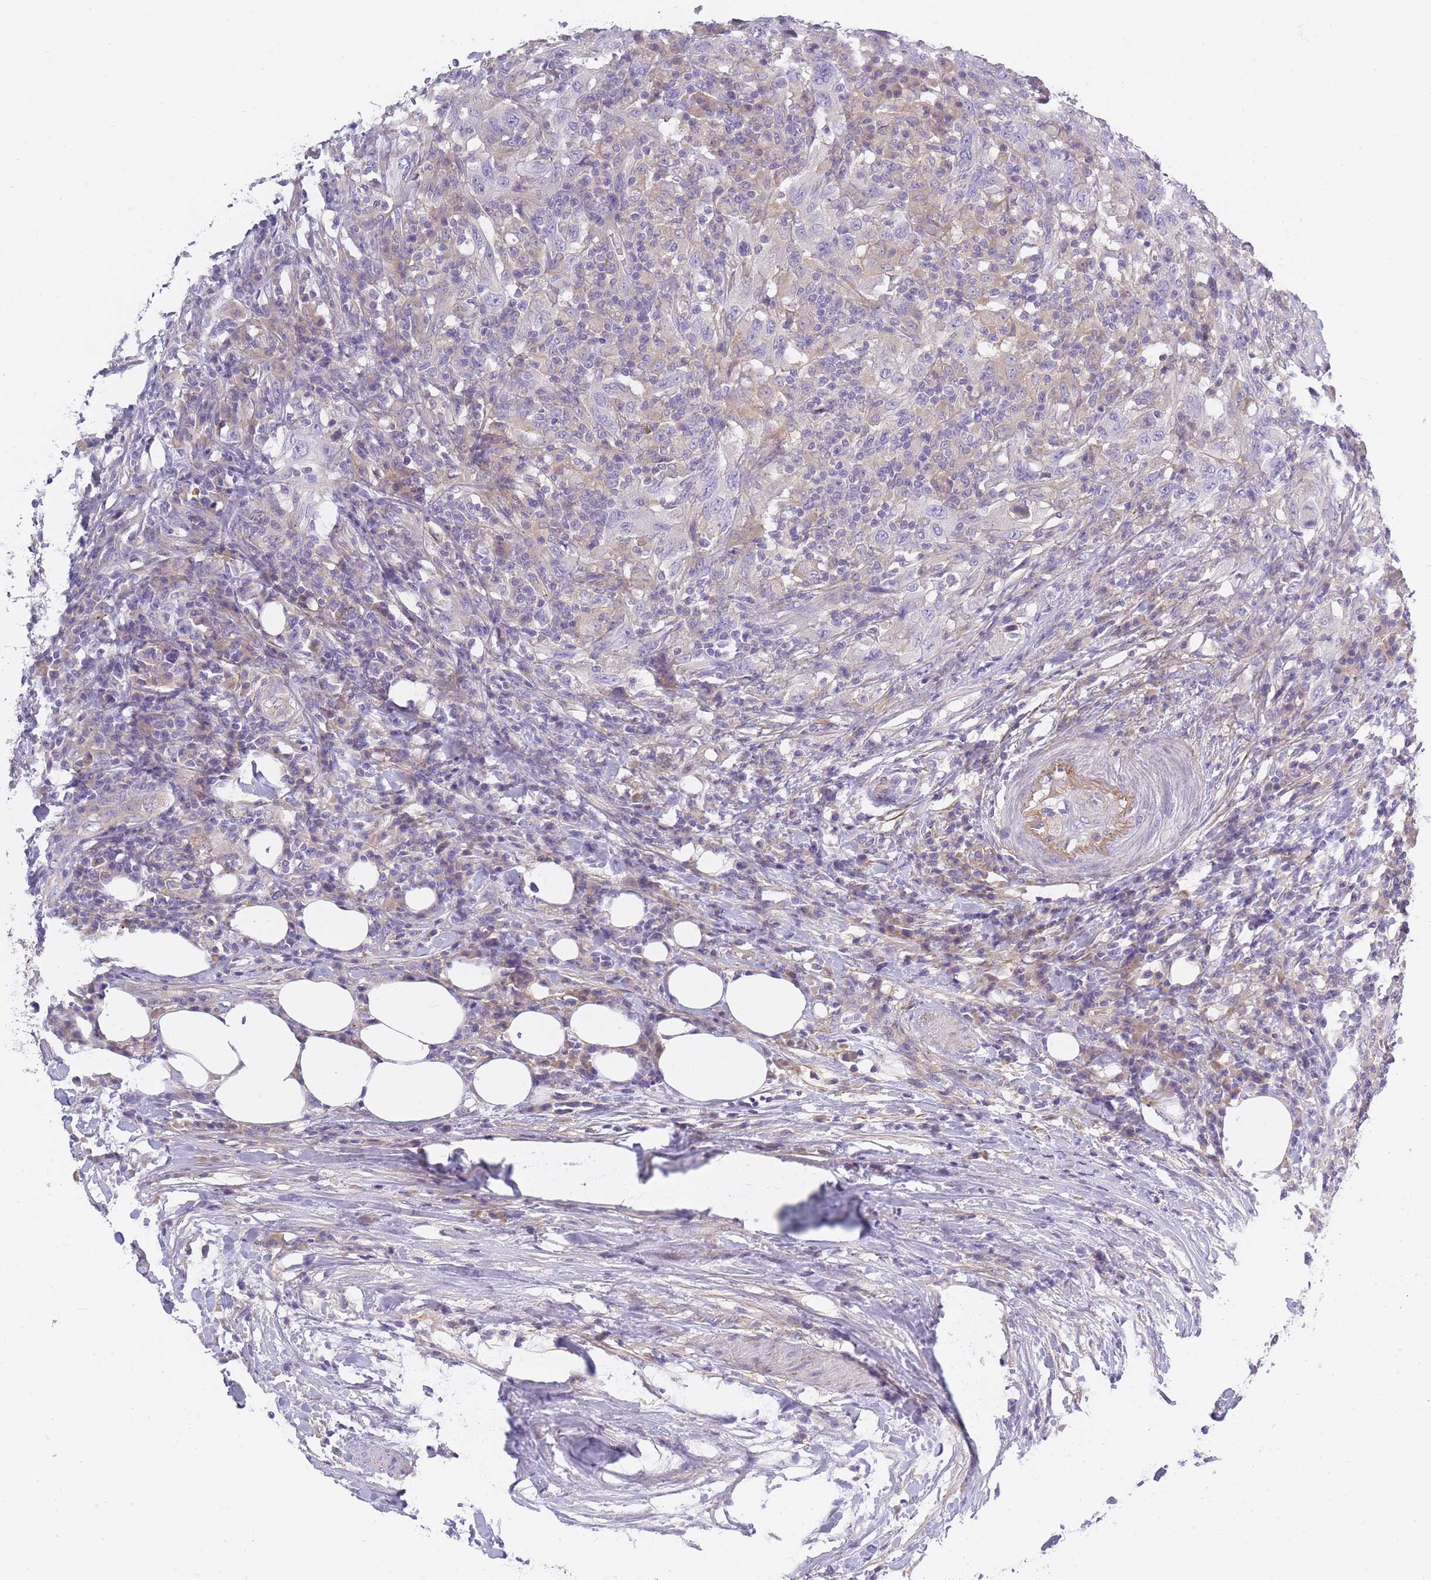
{"staining": {"intensity": "negative", "quantity": "none", "location": "none"}, "tissue": "urothelial cancer", "cell_type": "Tumor cells", "image_type": "cancer", "snomed": [{"axis": "morphology", "description": "Urothelial carcinoma, High grade"}, {"axis": "topography", "description": "Urinary bladder"}], "caption": "Tumor cells show no significant protein staining in urothelial cancer. (DAB IHC, high magnification).", "gene": "AP3M2", "patient": {"sex": "male", "age": 61}}